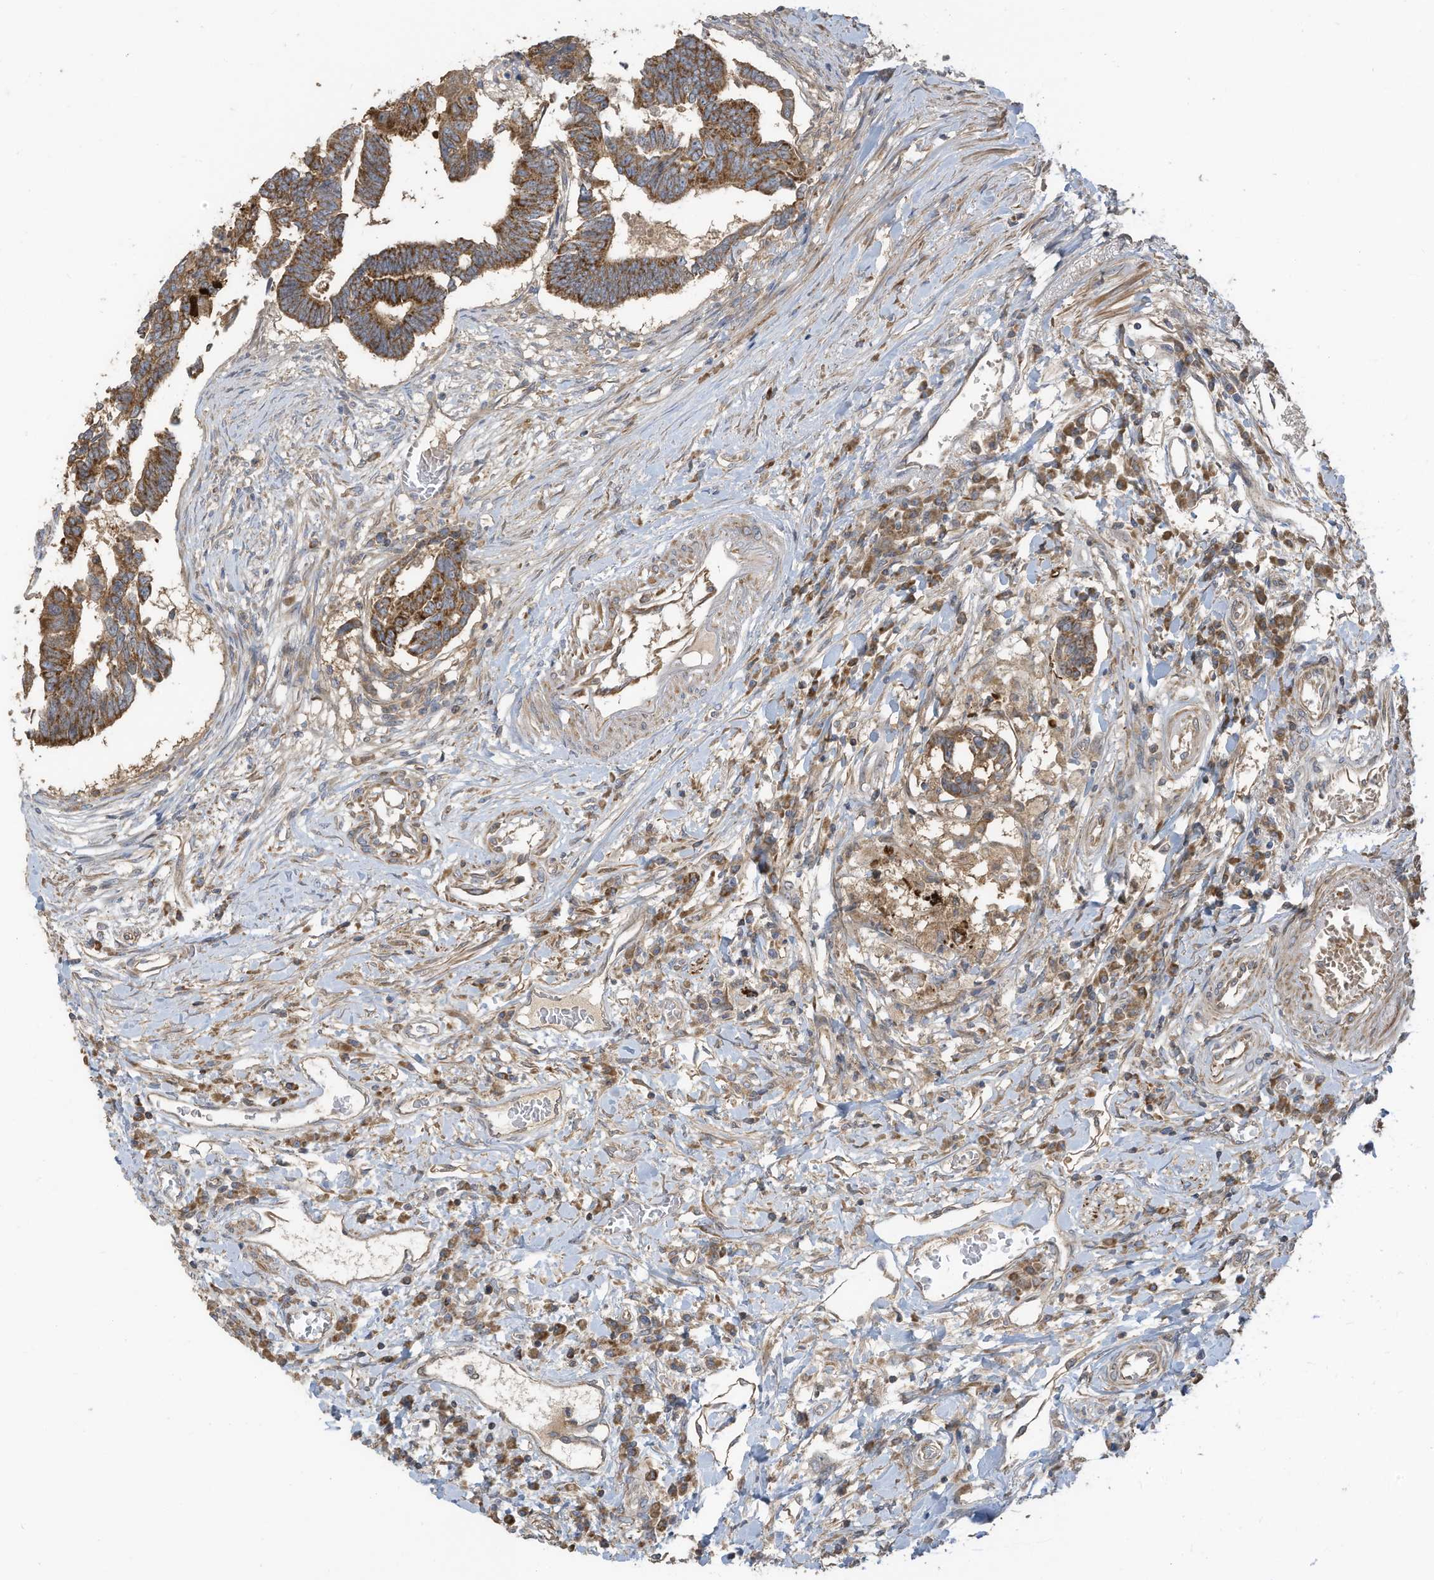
{"staining": {"intensity": "moderate", "quantity": ">75%", "location": "cytoplasmic/membranous"}, "tissue": "colorectal cancer", "cell_type": "Tumor cells", "image_type": "cancer", "snomed": [{"axis": "morphology", "description": "Adenocarcinoma, NOS"}, {"axis": "topography", "description": "Rectum"}], "caption": "Colorectal adenocarcinoma stained with a protein marker reveals moderate staining in tumor cells.", "gene": "GTPBP2", "patient": {"sex": "female", "age": 65}}